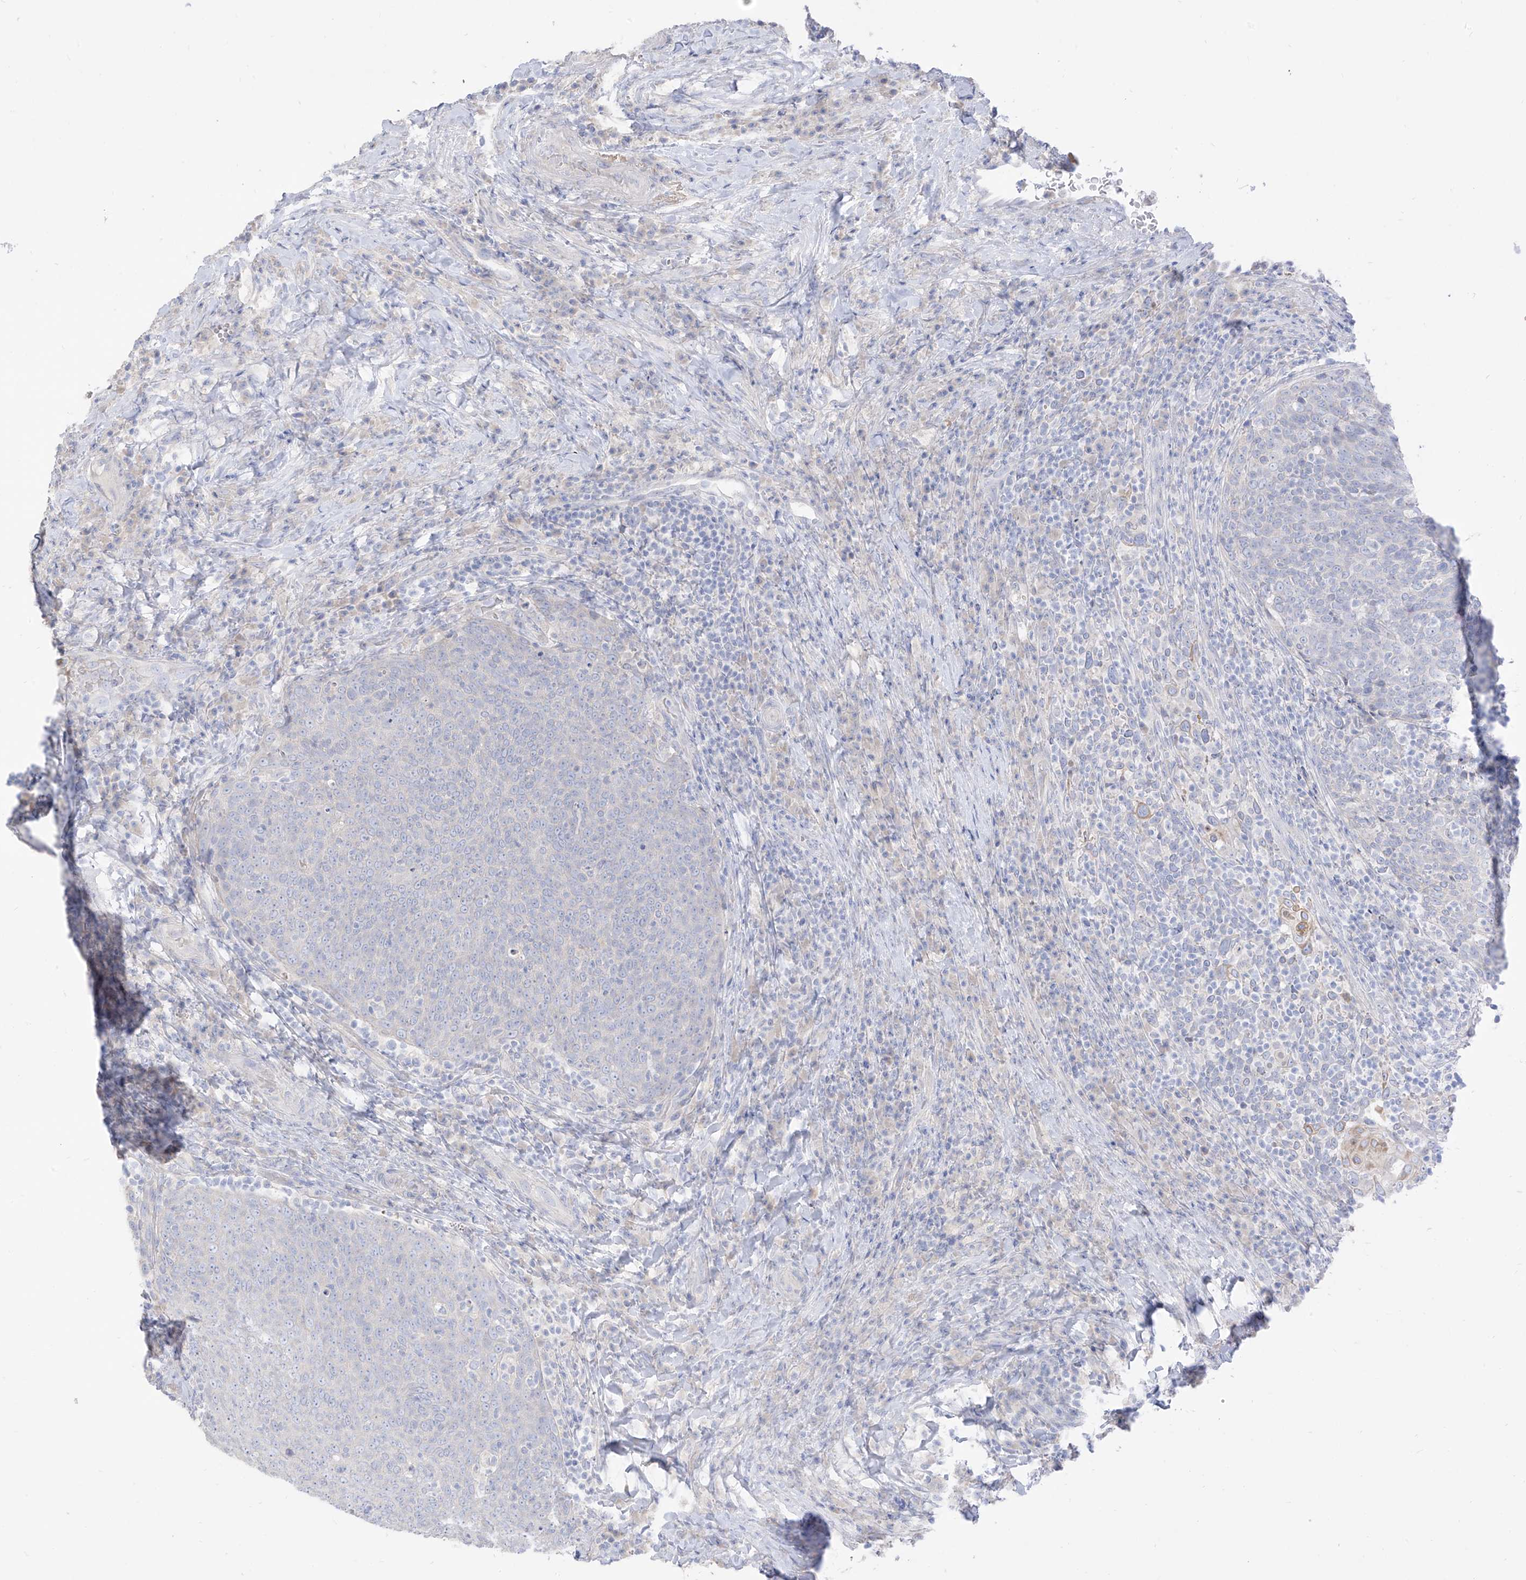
{"staining": {"intensity": "negative", "quantity": "none", "location": "none"}, "tissue": "head and neck cancer", "cell_type": "Tumor cells", "image_type": "cancer", "snomed": [{"axis": "morphology", "description": "Squamous cell carcinoma, NOS"}, {"axis": "morphology", "description": "Squamous cell carcinoma, metastatic, NOS"}, {"axis": "topography", "description": "Lymph node"}, {"axis": "topography", "description": "Head-Neck"}], "caption": "The immunohistochemistry micrograph has no significant positivity in tumor cells of head and neck cancer (squamous cell carcinoma) tissue.", "gene": "ARHGEF40", "patient": {"sex": "male", "age": 62}}